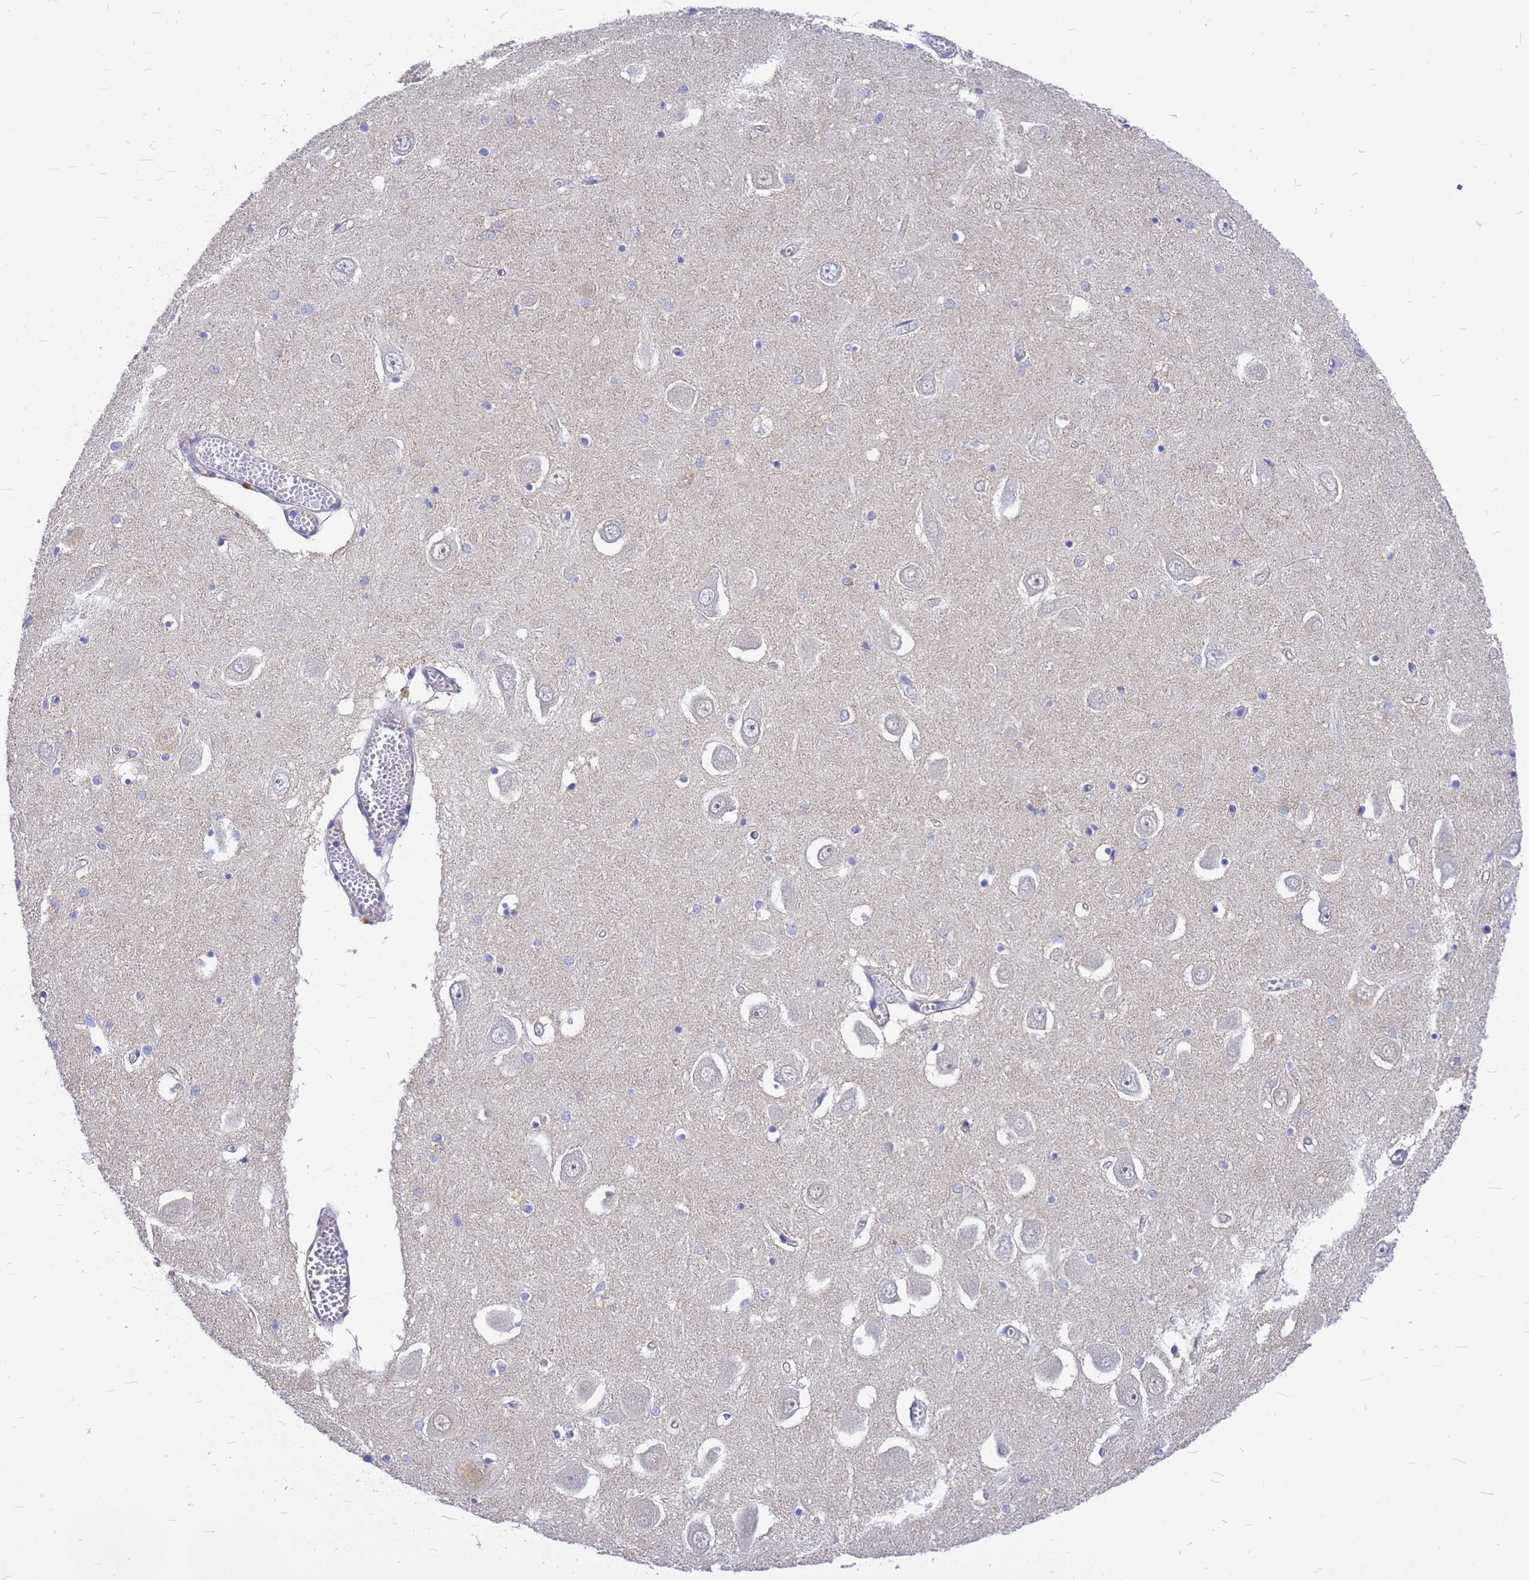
{"staining": {"intensity": "negative", "quantity": "none", "location": "none"}, "tissue": "hippocampus", "cell_type": "Glial cells", "image_type": "normal", "snomed": [{"axis": "morphology", "description": "Normal tissue, NOS"}, {"axis": "topography", "description": "Hippocampus"}], "caption": "Immunohistochemistry of benign hippocampus exhibits no expression in glial cells.", "gene": "FBXW5", "patient": {"sex": "male", "age": 70}}